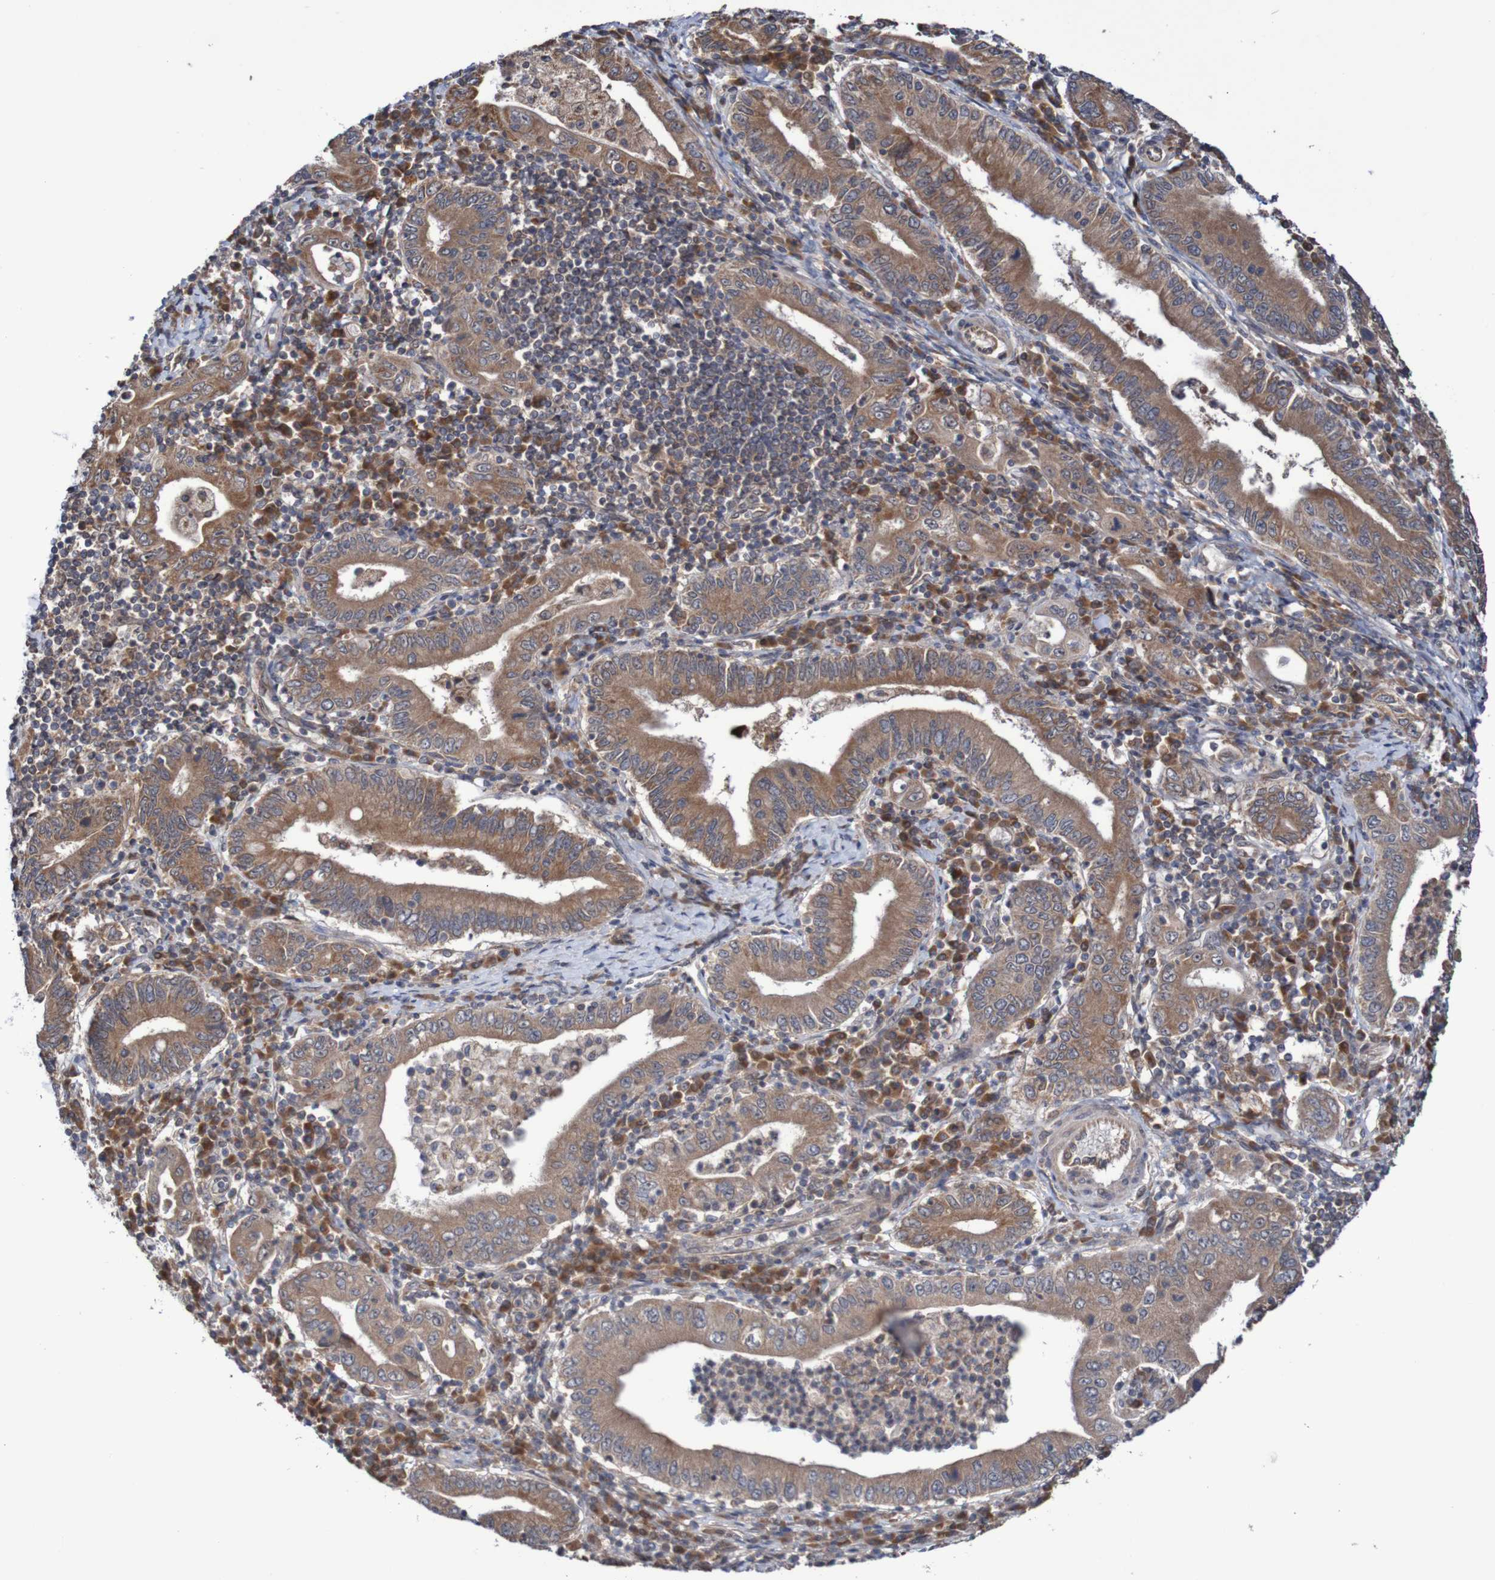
{"staining": {"intensity": "moderate", "quantity": ">75%", "location": "cytoplasmic/membranous"}, "tissue": "stomach cancer", "cell_type": "Tumor cells", "image_type": "cancer", "snomed": [{"axis": "morphology", "description": "Normal tissue, NOS"}, {"axis": "morphology", "description": "Adenocarcinoma, NOS"}, {"axis": "topography", "description": "Esophagus"}, {"axis": "topography", "description": "Stomach, upper"}, {"axis": "topography", "description": "Peripheral nerve tissue"}], "caption": "About >75% of tumor cells in stomach cancer reveal moderate cytoplasmic/membranous protein expression as visualized by brown immunohistochemical staining.", "gene": "PHPT1", "patient": {"sex": "male", "age": 62}}